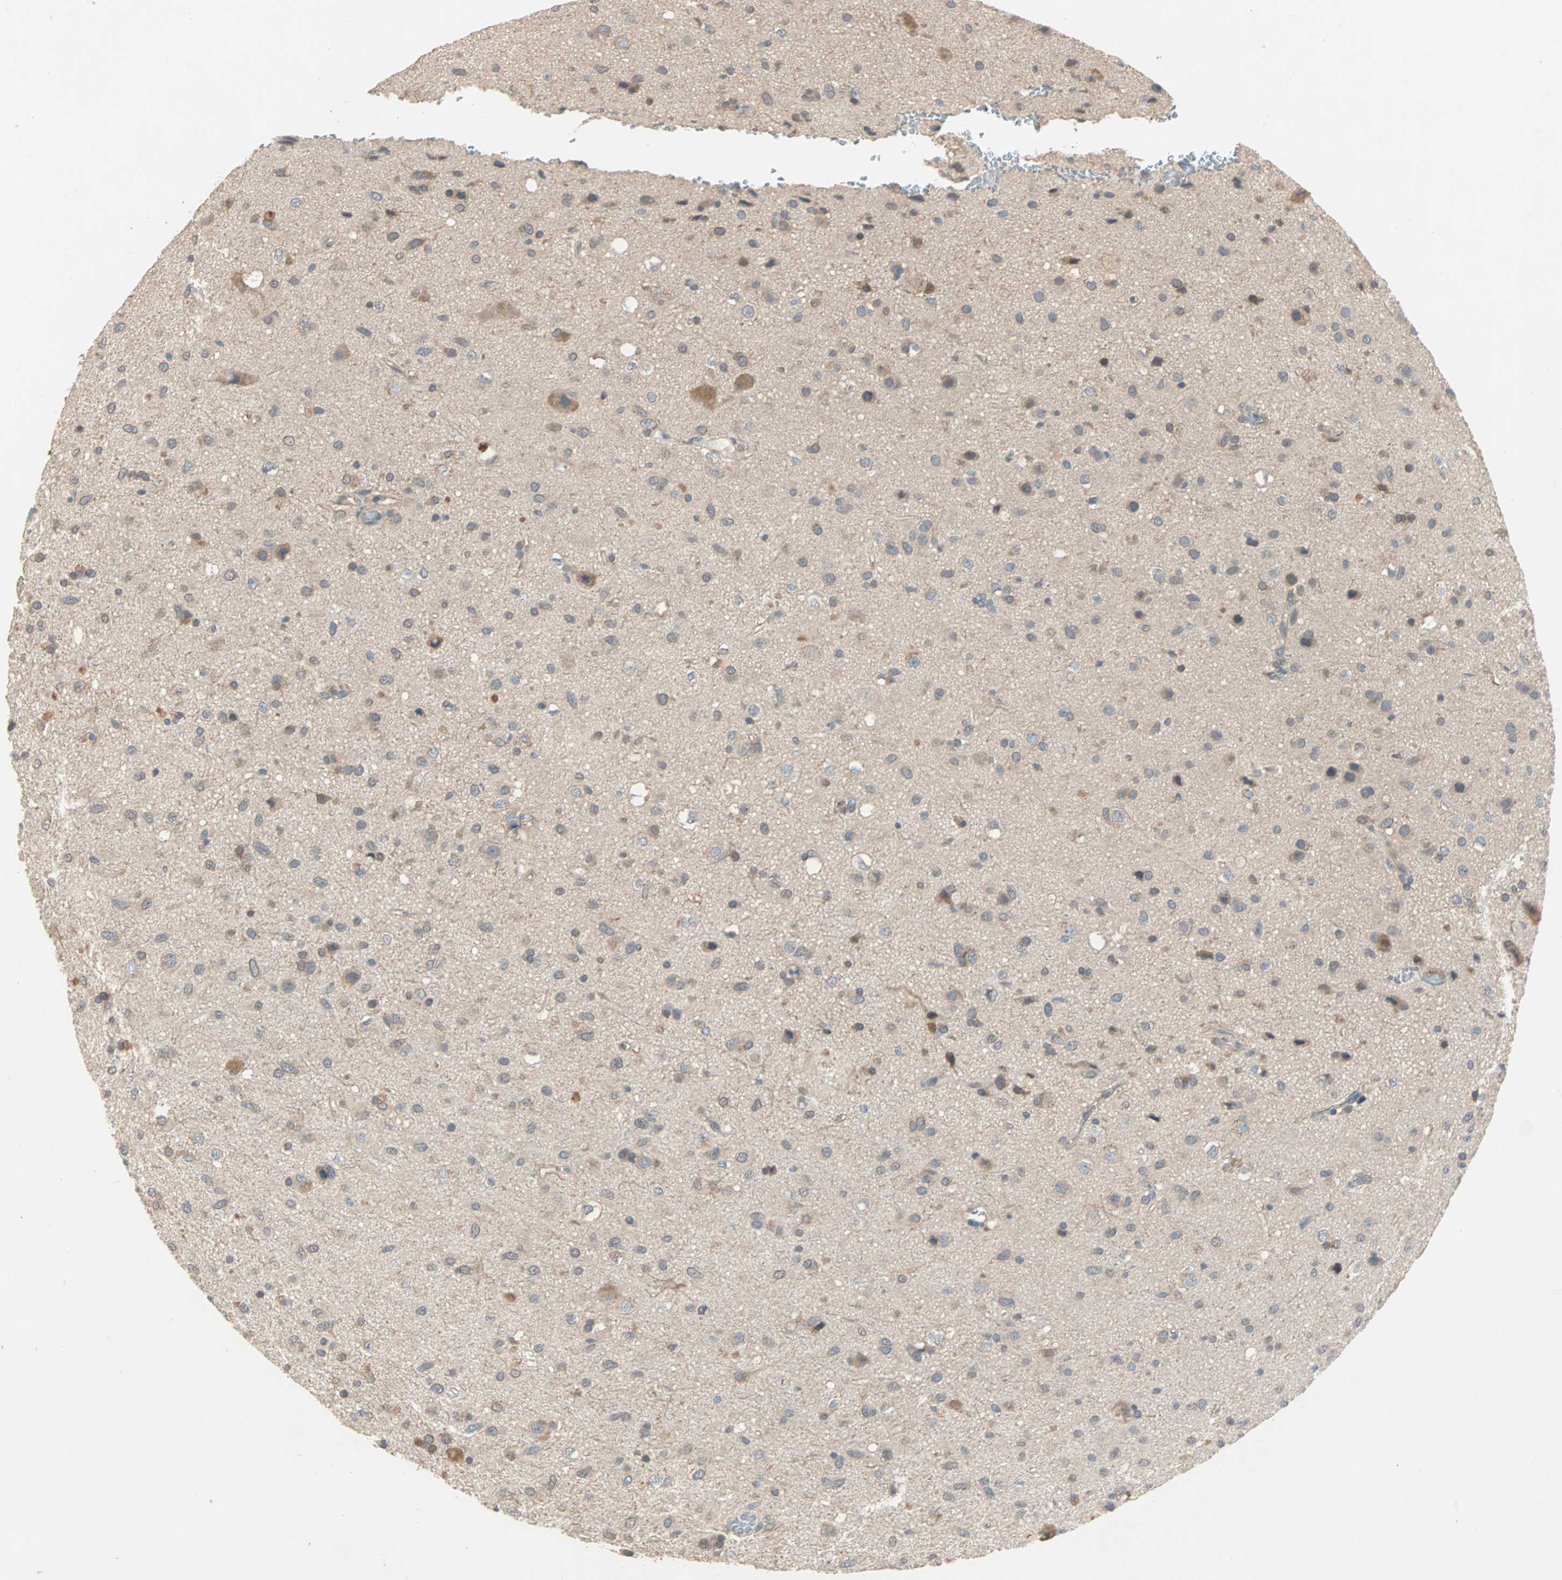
{"staining": {"intensity": "weak", "quantity": ">75%", "location": "cytoplasmic/membranous"}, "tissue": "glioma", "cell_type": "Tumor cells", "image_type": "cancer", "snomed": [{"axis": "morphology", "description": "Glioma, malignant, Low grade"}, {"axis": "topography", "description": "Brain"}], "caption": "Weak cytoplasmic/membranous protein positivity is seen in approximately >75% of tumor cells in glioma.", "gene": "TTF2", "patient": {"sex": "male", "age": 77}}